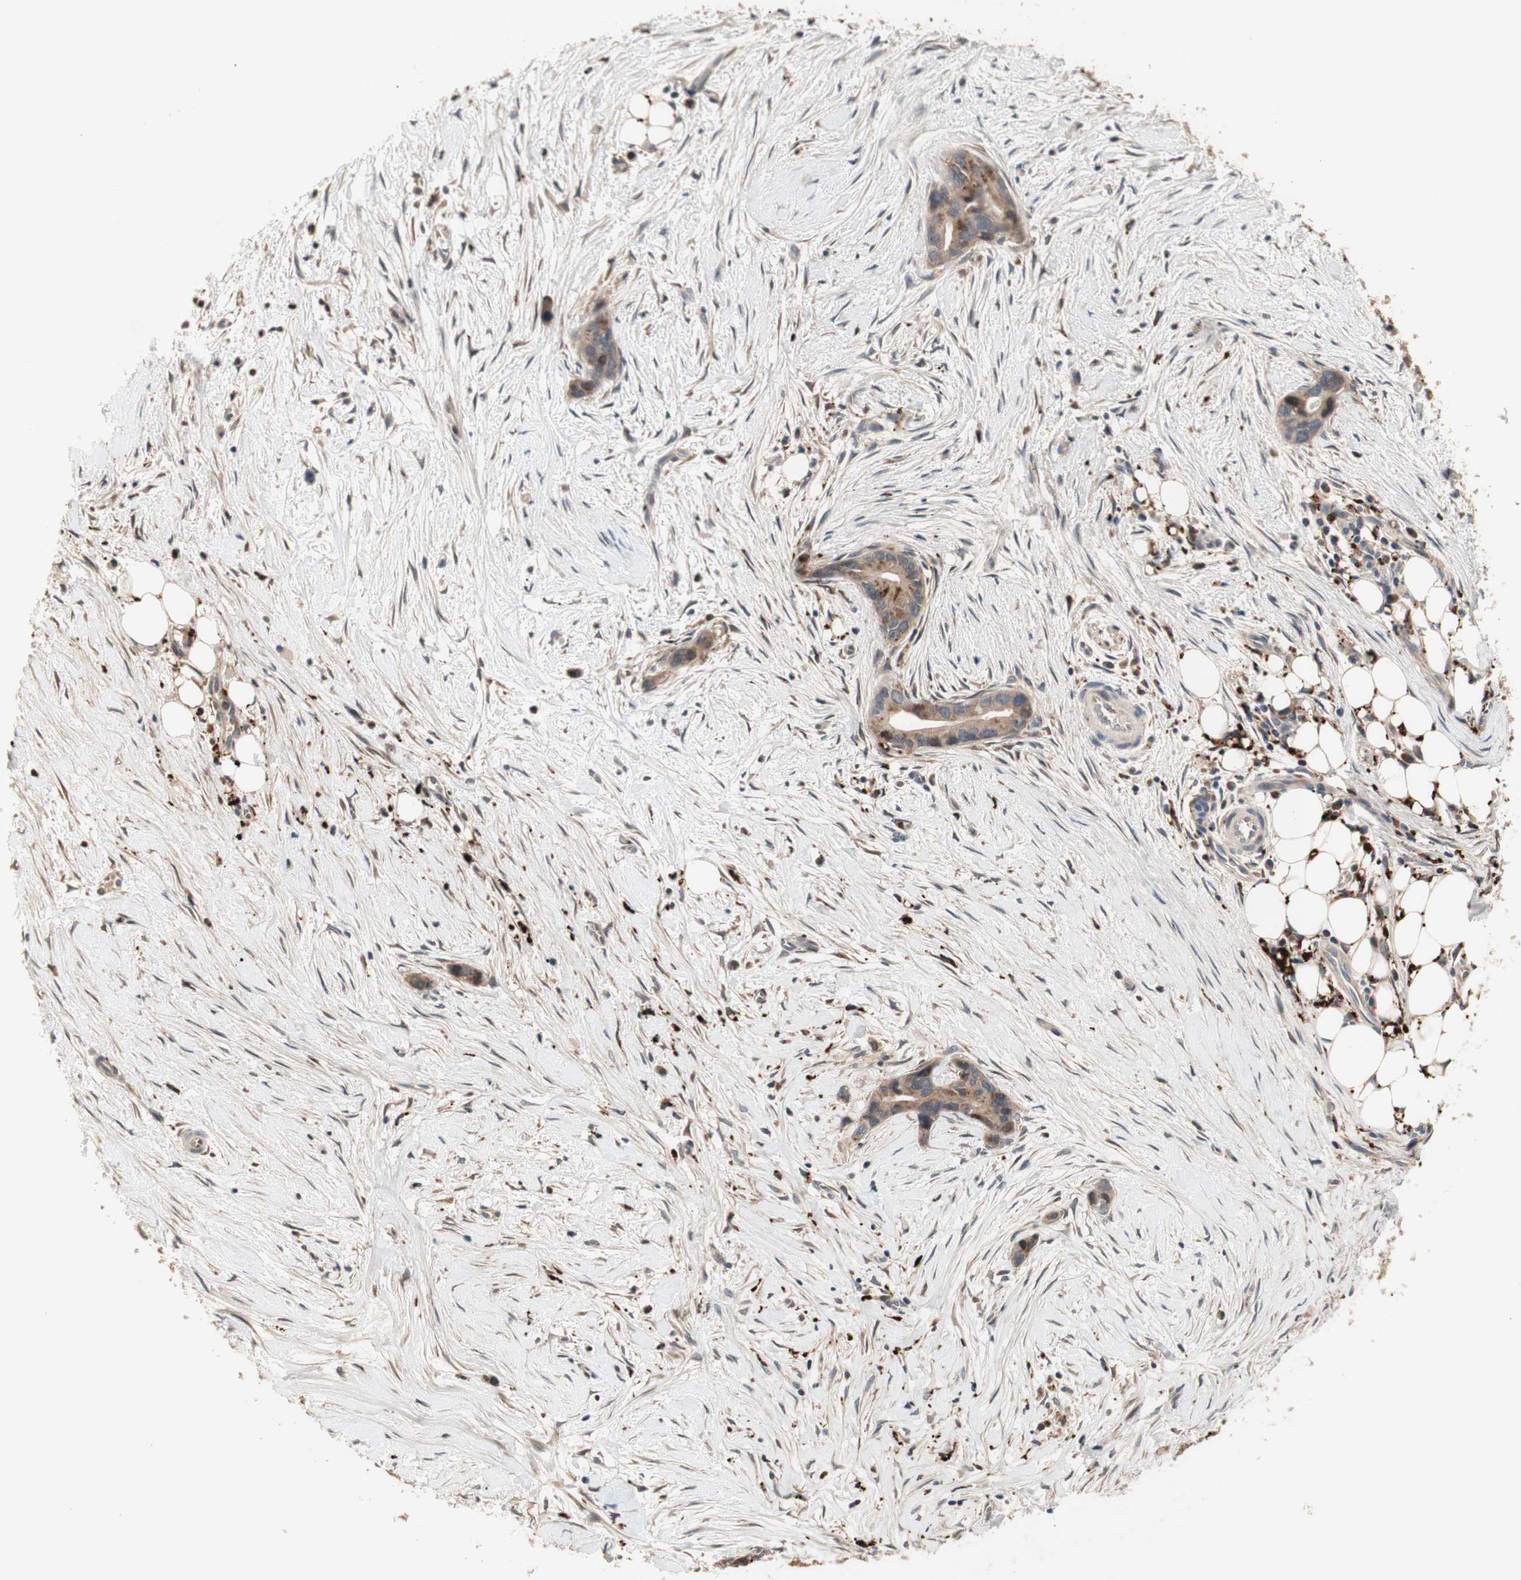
{"staining": {"intensity": "weak", "quantity": ">75%", "location": "cytoplasmic/membranous"}, "tissue": "liver cancer", "cell_type": "Tumor cells", "image_type": "cancer", "snomed": [{"axis": "morphology", "description": "Cholangiocarcinoma"}, {"axis": "topography", "description": "Liver"}], "caption": "This is an image of immunohistochemistry (IHC) staining of cholangiocarcinoma (liver), which shows weak staining in the cytoplasmic/membranous of tumor cells.", "gene": "PTPN21", "patient": {"sex": "female", "age": 55}}